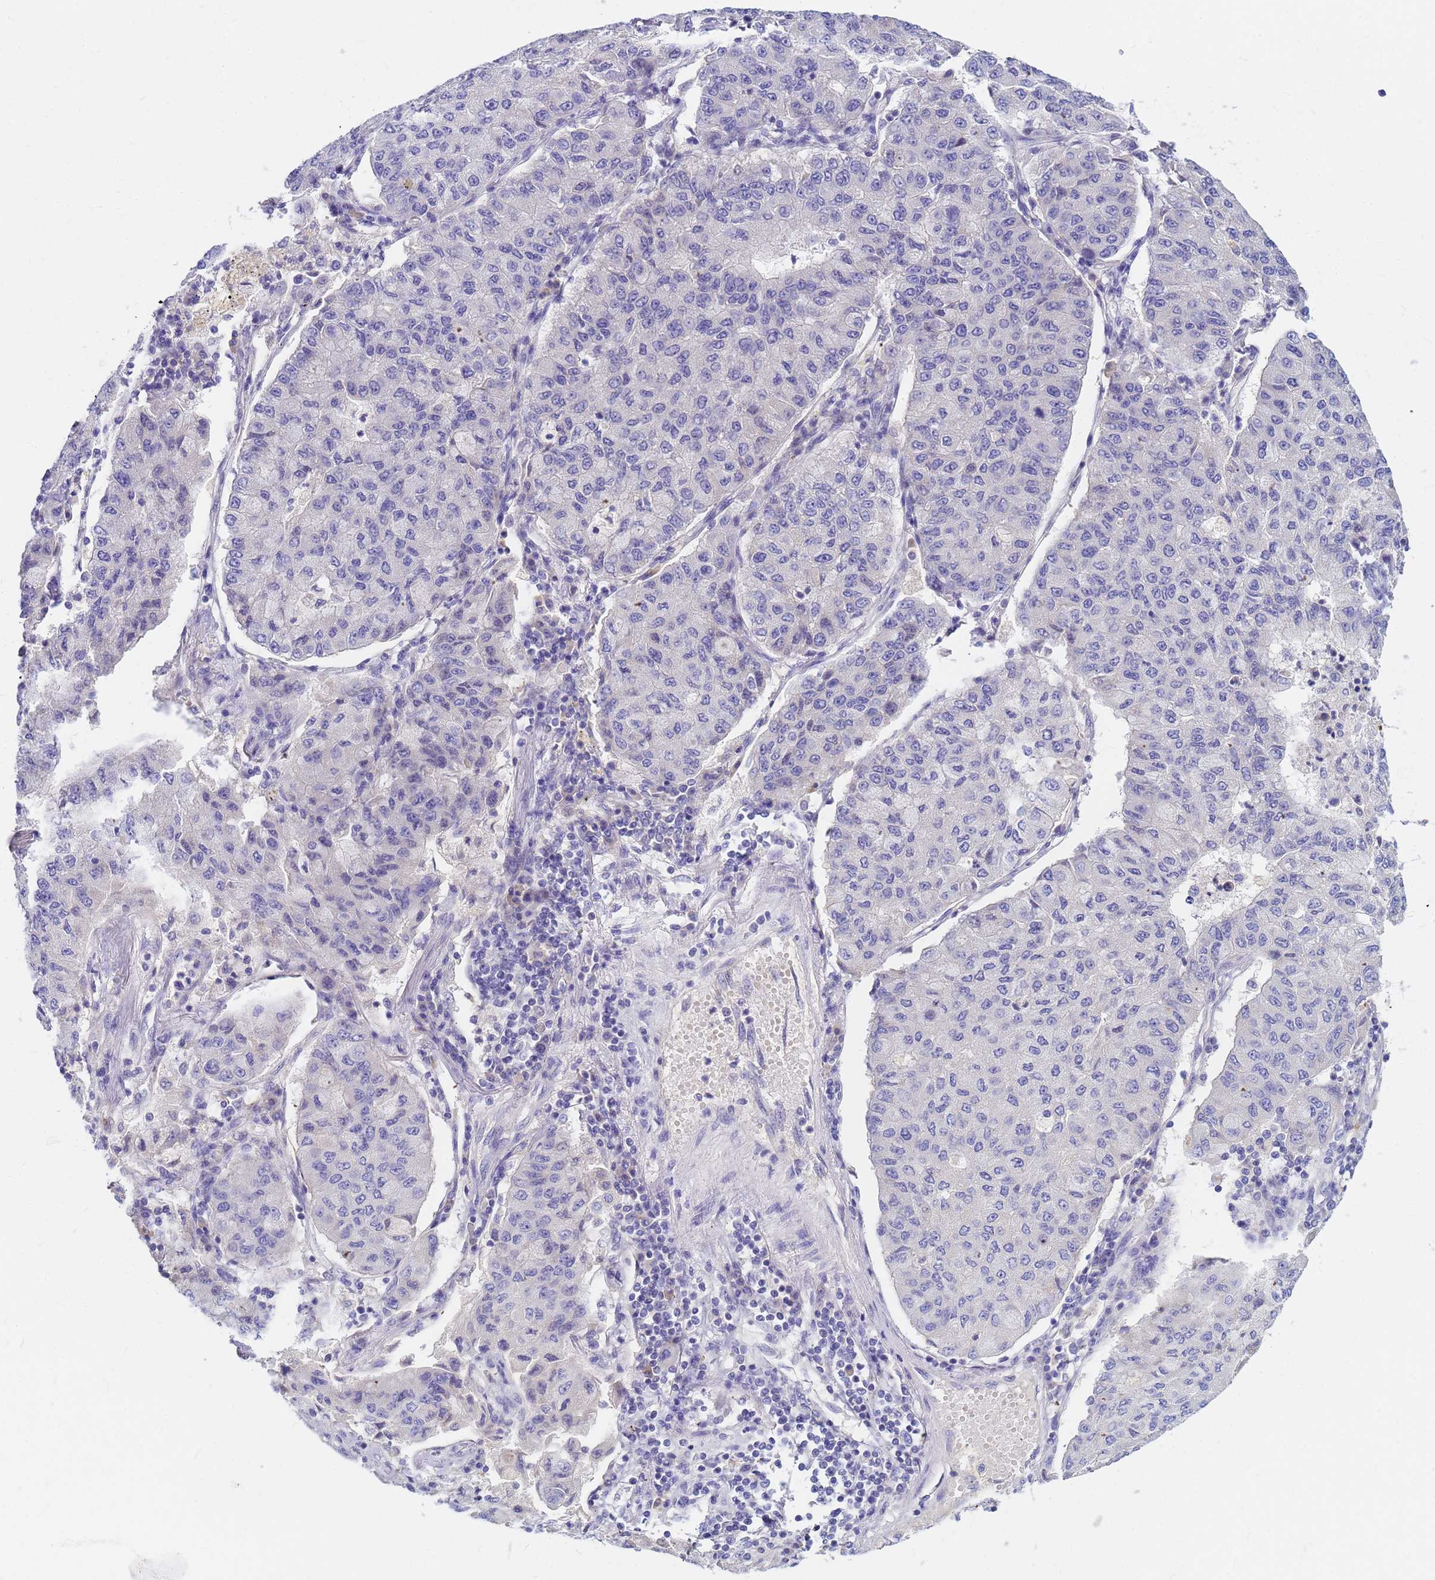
{"staining": {"intensity": "negative", "quantity": "none", "location": "none"}, "tissue": "lung cancer", "cell_type": "Tumor cells", "image_type": "cancer", "snomed": [{"axis": "morphology", "description": "Squamous cell carcinoma, NOS"}, {"axis": "topography", "description": "Lung"}], "caption": "This is an immunohistochemistry micrograph of lung squamous cell carcinoma. There is no staining in tumor cells.", "gene": "DPRX", "patient": {"sex": "male", "age": 74}}